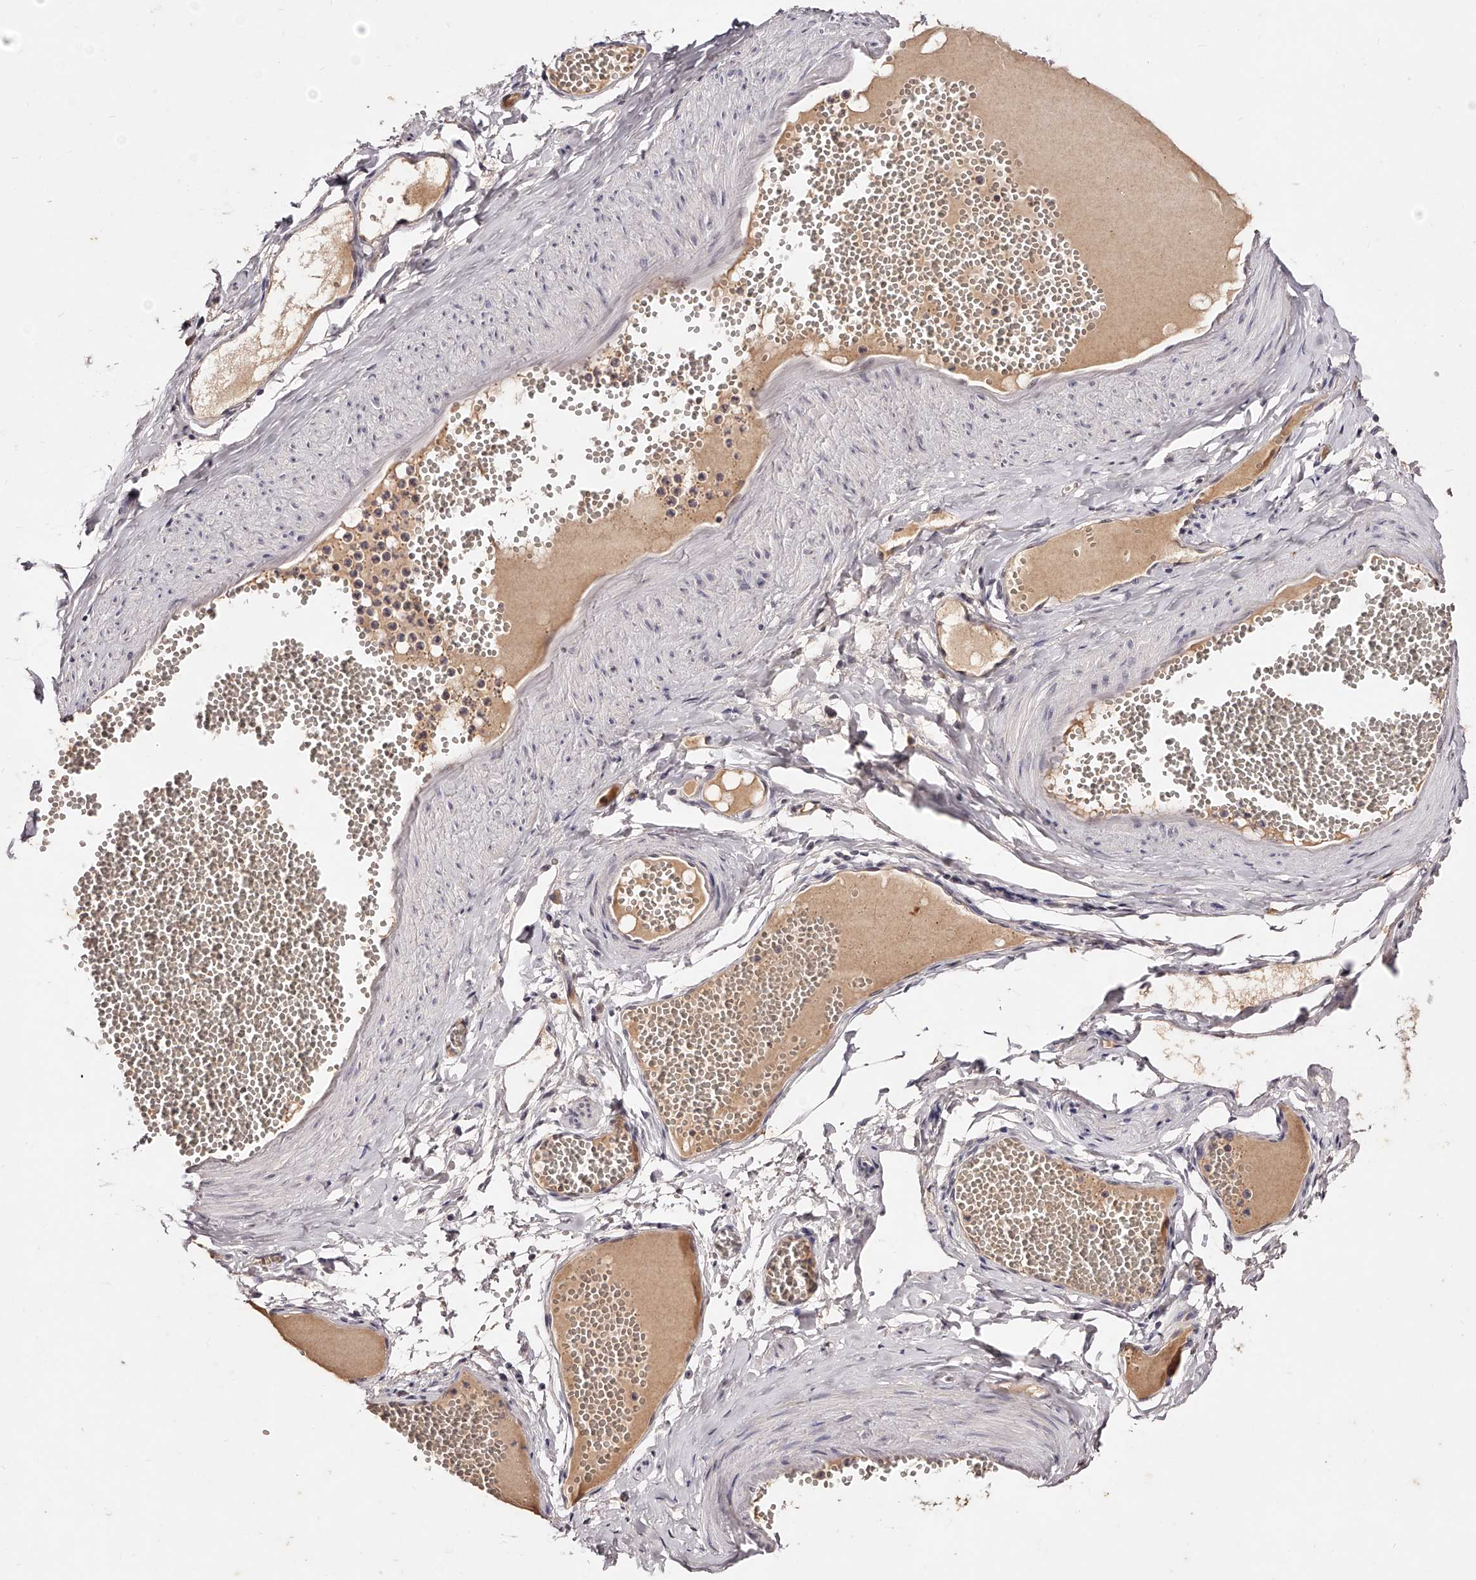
{"staining": {"intensity": "weak", "quantity": "25%-75%", "location": "cytoplasmic/membranous"}, "tissue": "adipose tissue", "cell_type": "Adipocytes", "image_type": "normal", "snomed": [{"axis": "morphology", "description": "Normal tissue, NOS"}, {"axis": "topography", "description": "Smooth muscle"}, {"axis": "topography", "description": "Peripheral nerve tissue"}], "caption": "IHC of unremarkable adipose tissue reveals low levels of weak cytoplasmic/membranous positivity in about 25%-75% of adipocytes. The staining was performed using DAB (3,3'-diaminobenzidine), with brown indicating positive protein expression. Nuclei are stained blue with hematoxylin.", "gene": "PHACTR1", "patient": {"sex": "female", "age": 39}}